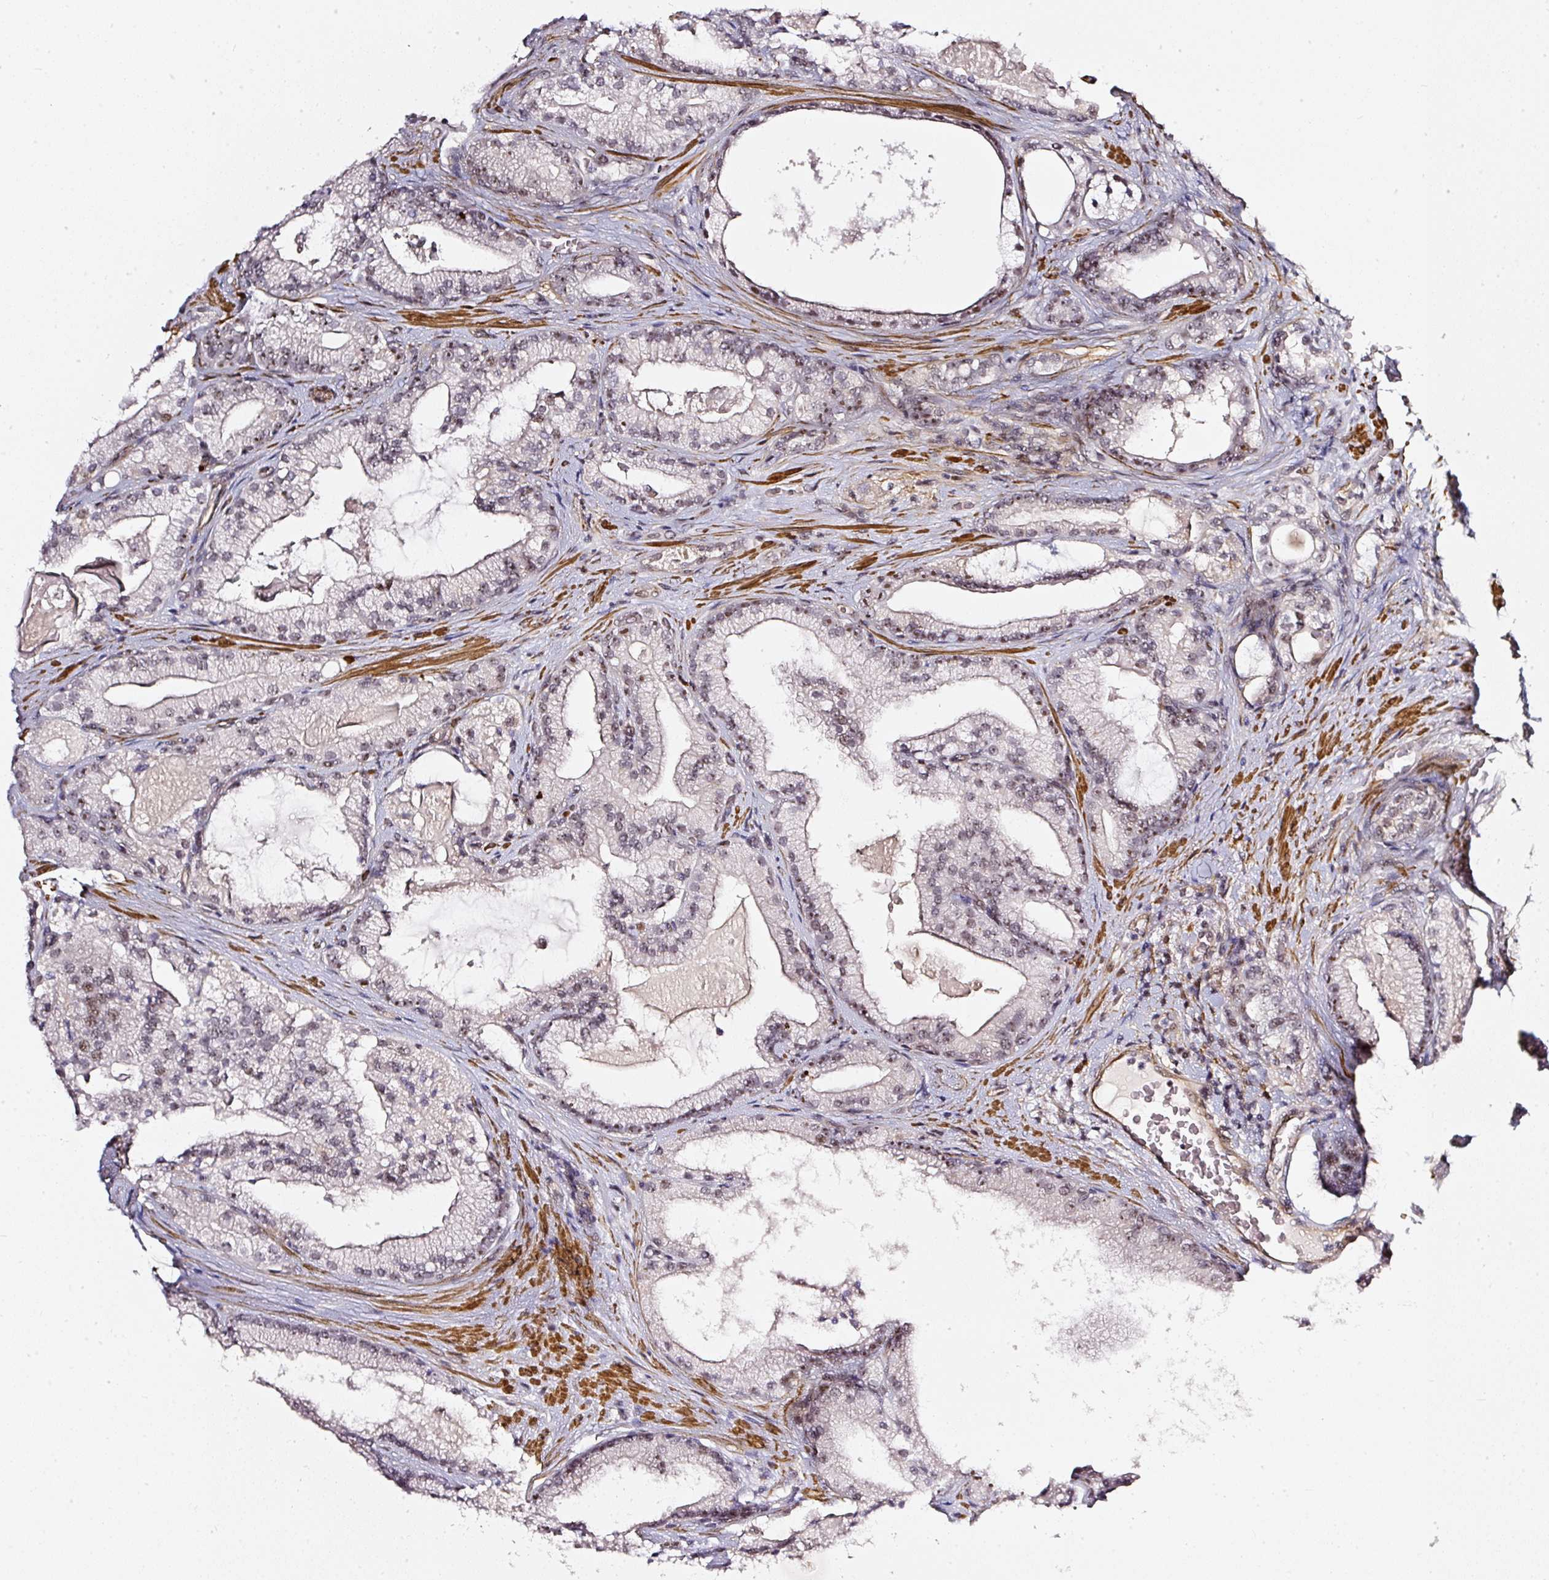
{"staining": {"intensity": "moderate", "quantity": "<25%", "location": "nuclear"}, "tissue": "prostate cancer", "cell_type": "Tumor cells", "image_type": "cancer", "snomed": [{"axis": "morphology", "description": "Adenocarcinoma, High grade"}, {"axis": "topography", "description": "Prostate"}], "caption": "Human prostate cancer stained with a brown dye exhibits moderate nuclear positive positivity in about <25% of tumor cells.", "gene": "MXRA8", "patient": {"sex": "male", "age": 68}}